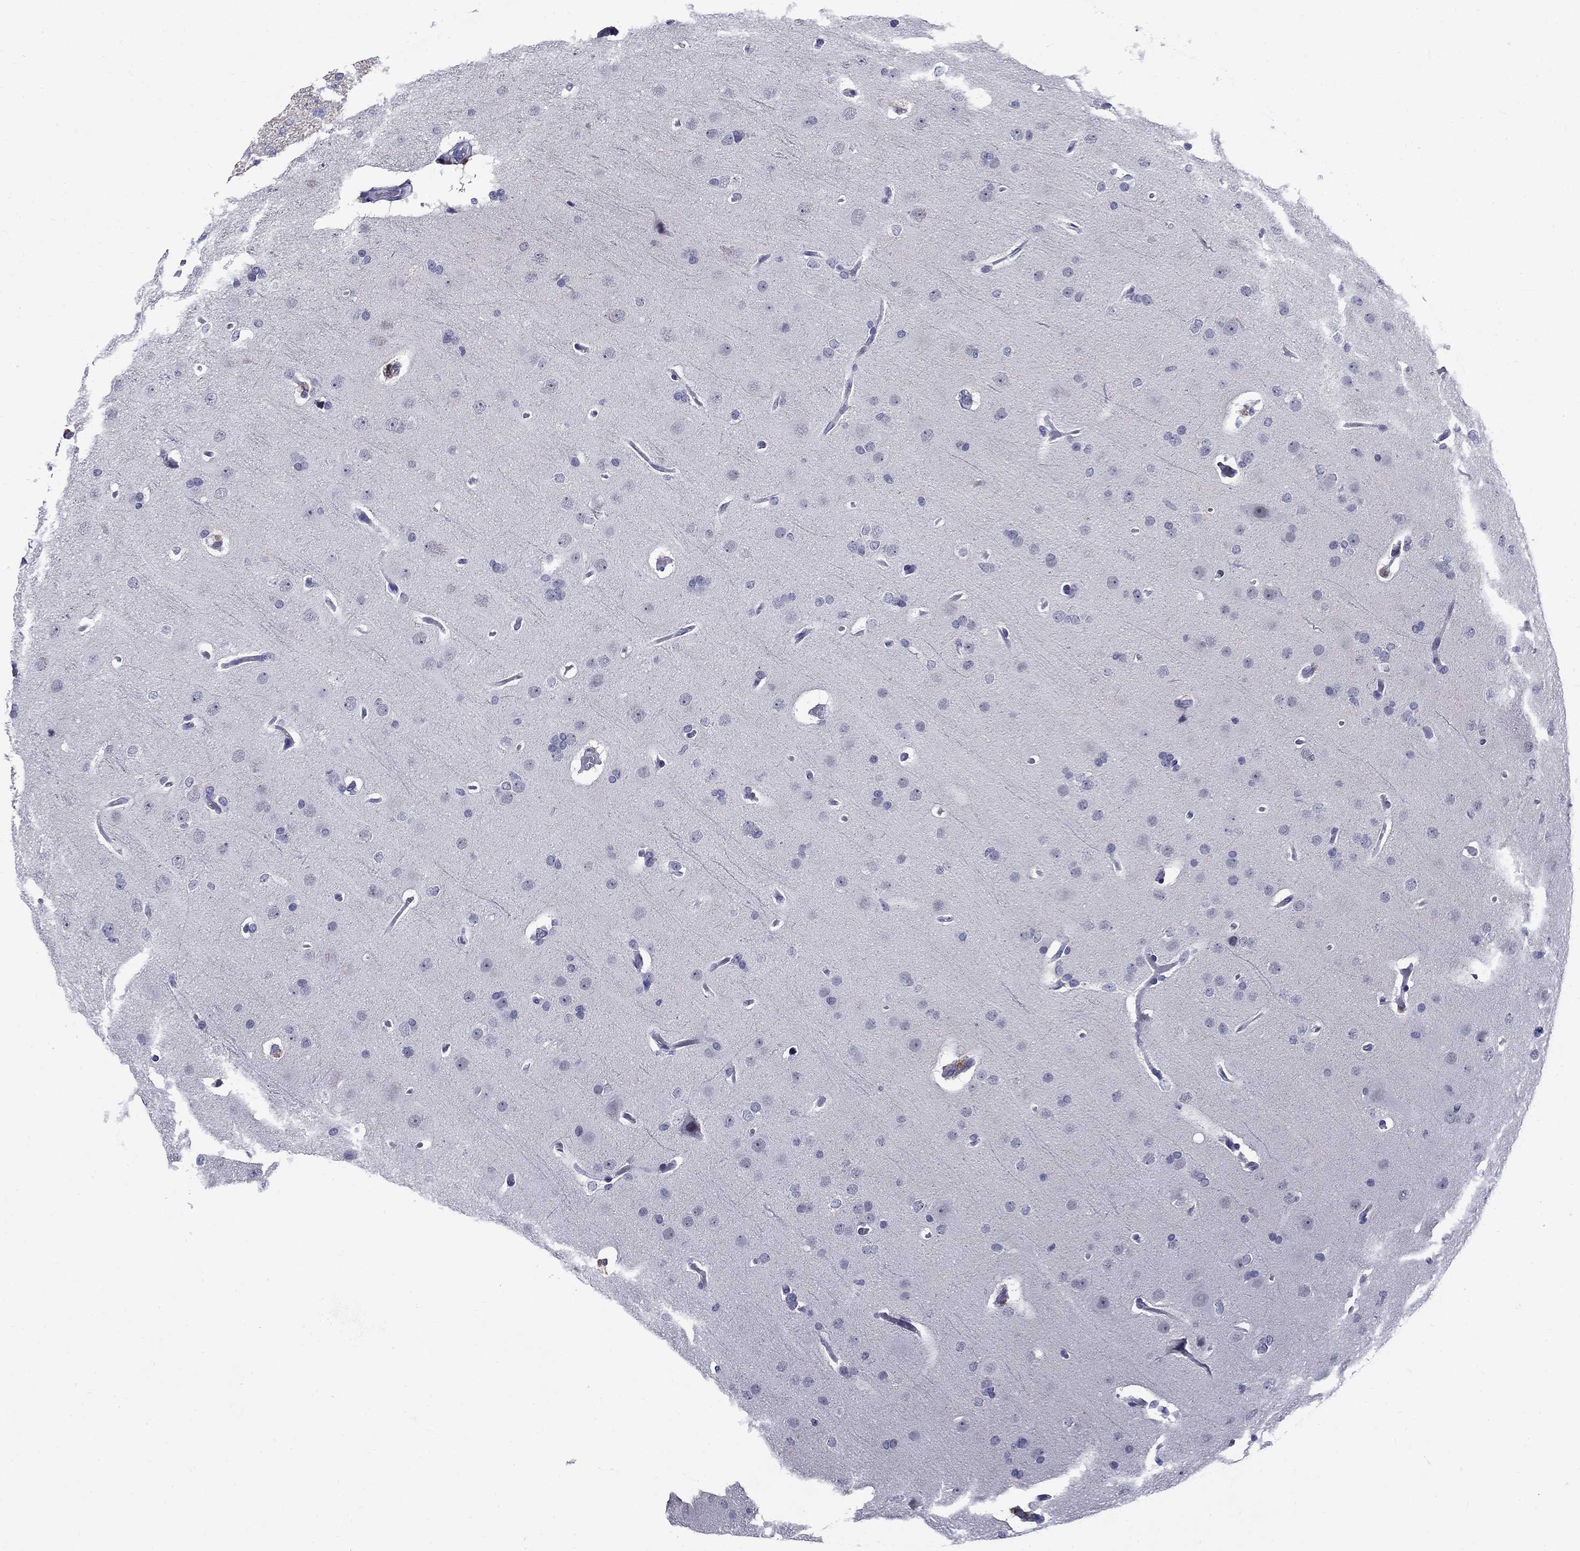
{"staining": {"intensity": "negative", "quantity": "none", "location": "none"}, "tissue": "glioma", "cell_type": "Tumor cells", "image_type": "cancer", "snomed": [{"axis": "morphology", "description": "Glioma, malignant, Low grade"}, {"axis": "topography", "description": "Brain"}], "caption": "Tumor cells show no significant staining in low-grade glioma (malignant).", "gene": "C4orf19", "patient": {"sex": "male", "age": 41}}